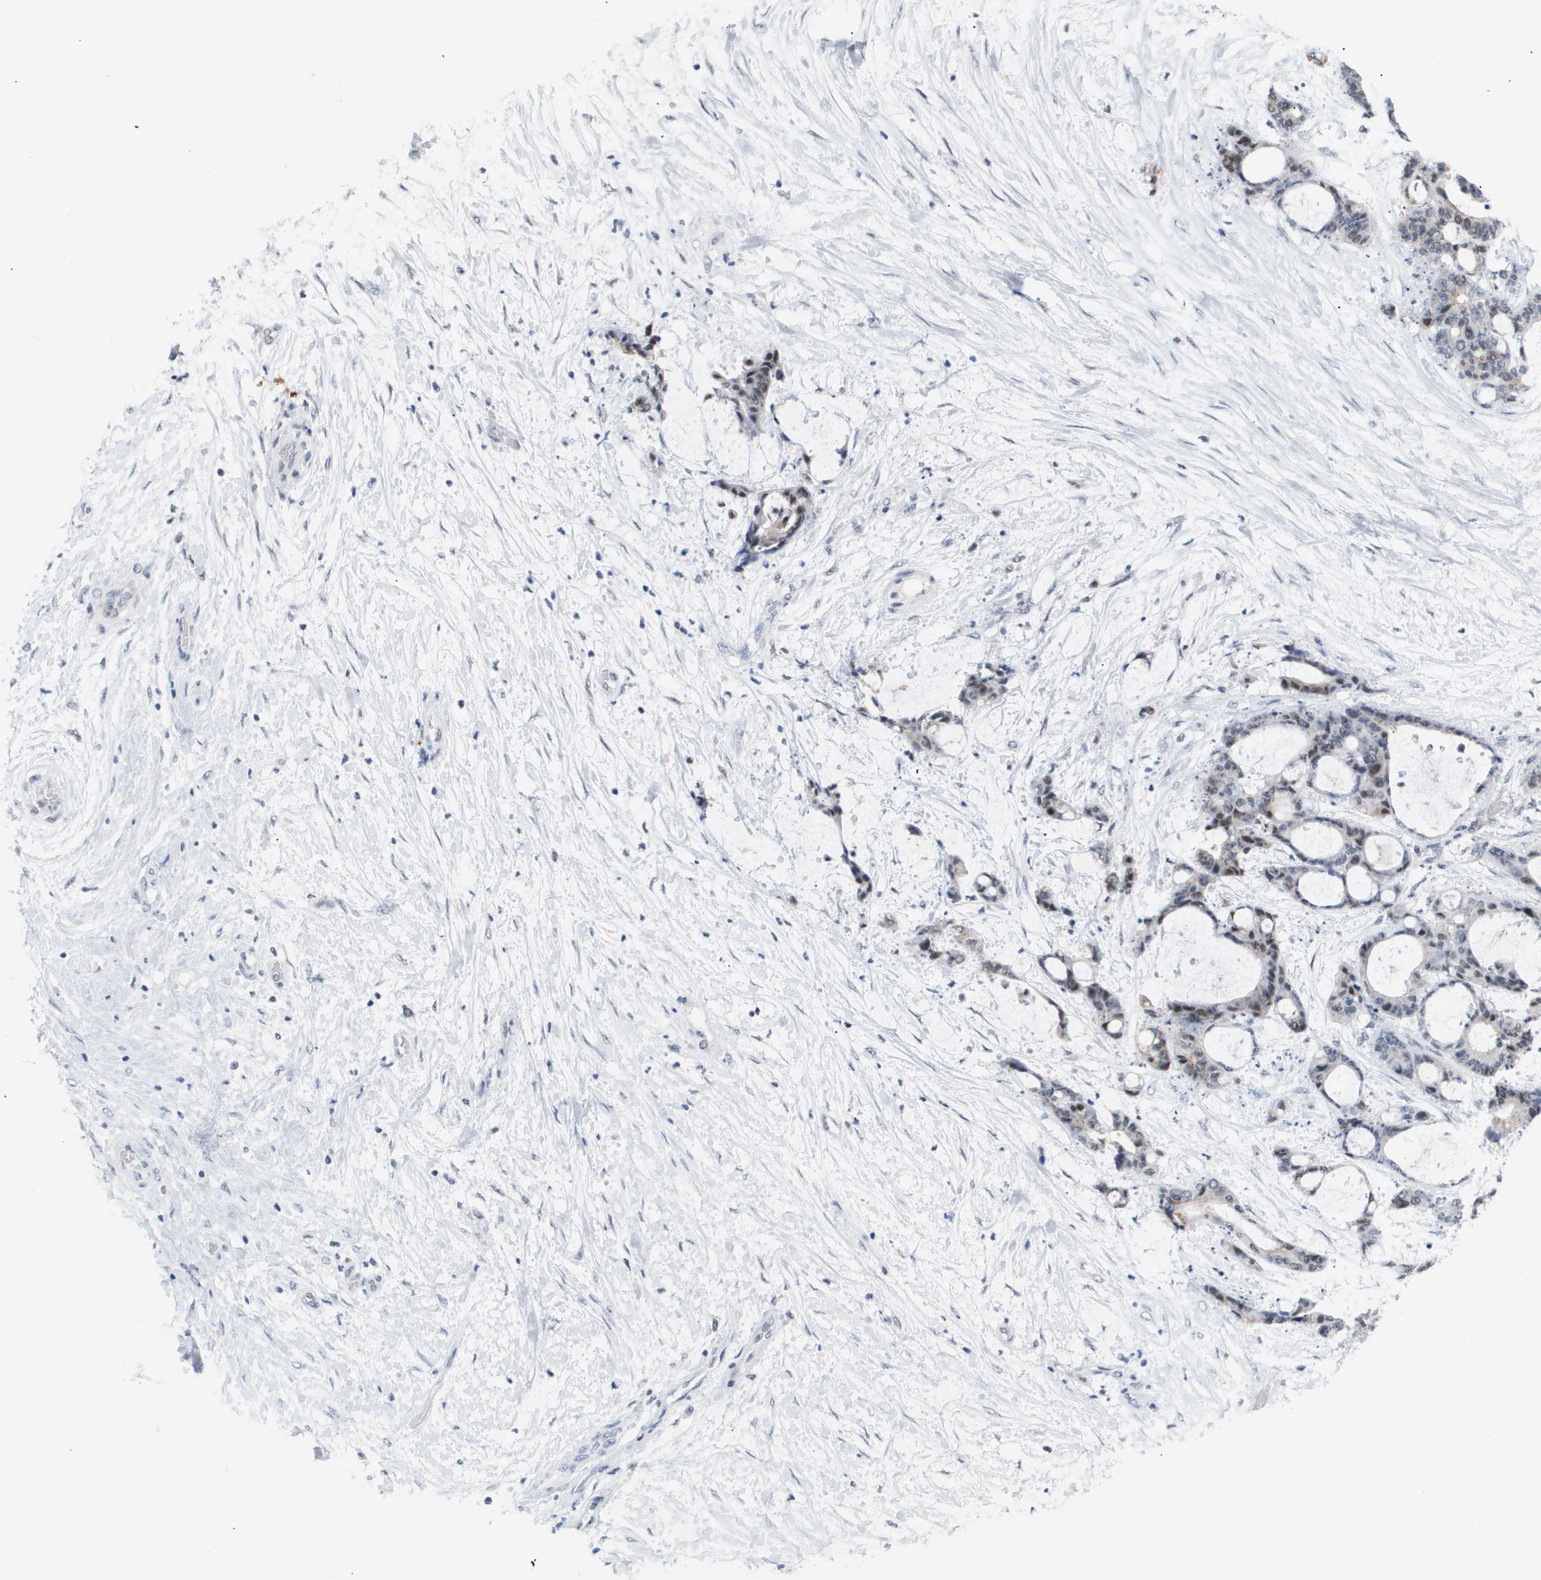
{"staining": {"intensity": "moderate", "quantity": "<25%", "location": "nuclear"}, "tissue": "liver cancer", "cell_type": "Tumor cells", "image_type": "cancer", "snomed": [{"axis": "morphology", "description": "Cholangiocarcinoma"}, {"axis": "topography", "description": "Liver"}], "caption": "Cholangiocarcinoma (liver) was stained to show a protein in brown. There is low levels of moderate nuclear staining in about <25% of tumor cells.", "gene": "PPARD", "patient": {"sex": "female", "age": 73}}